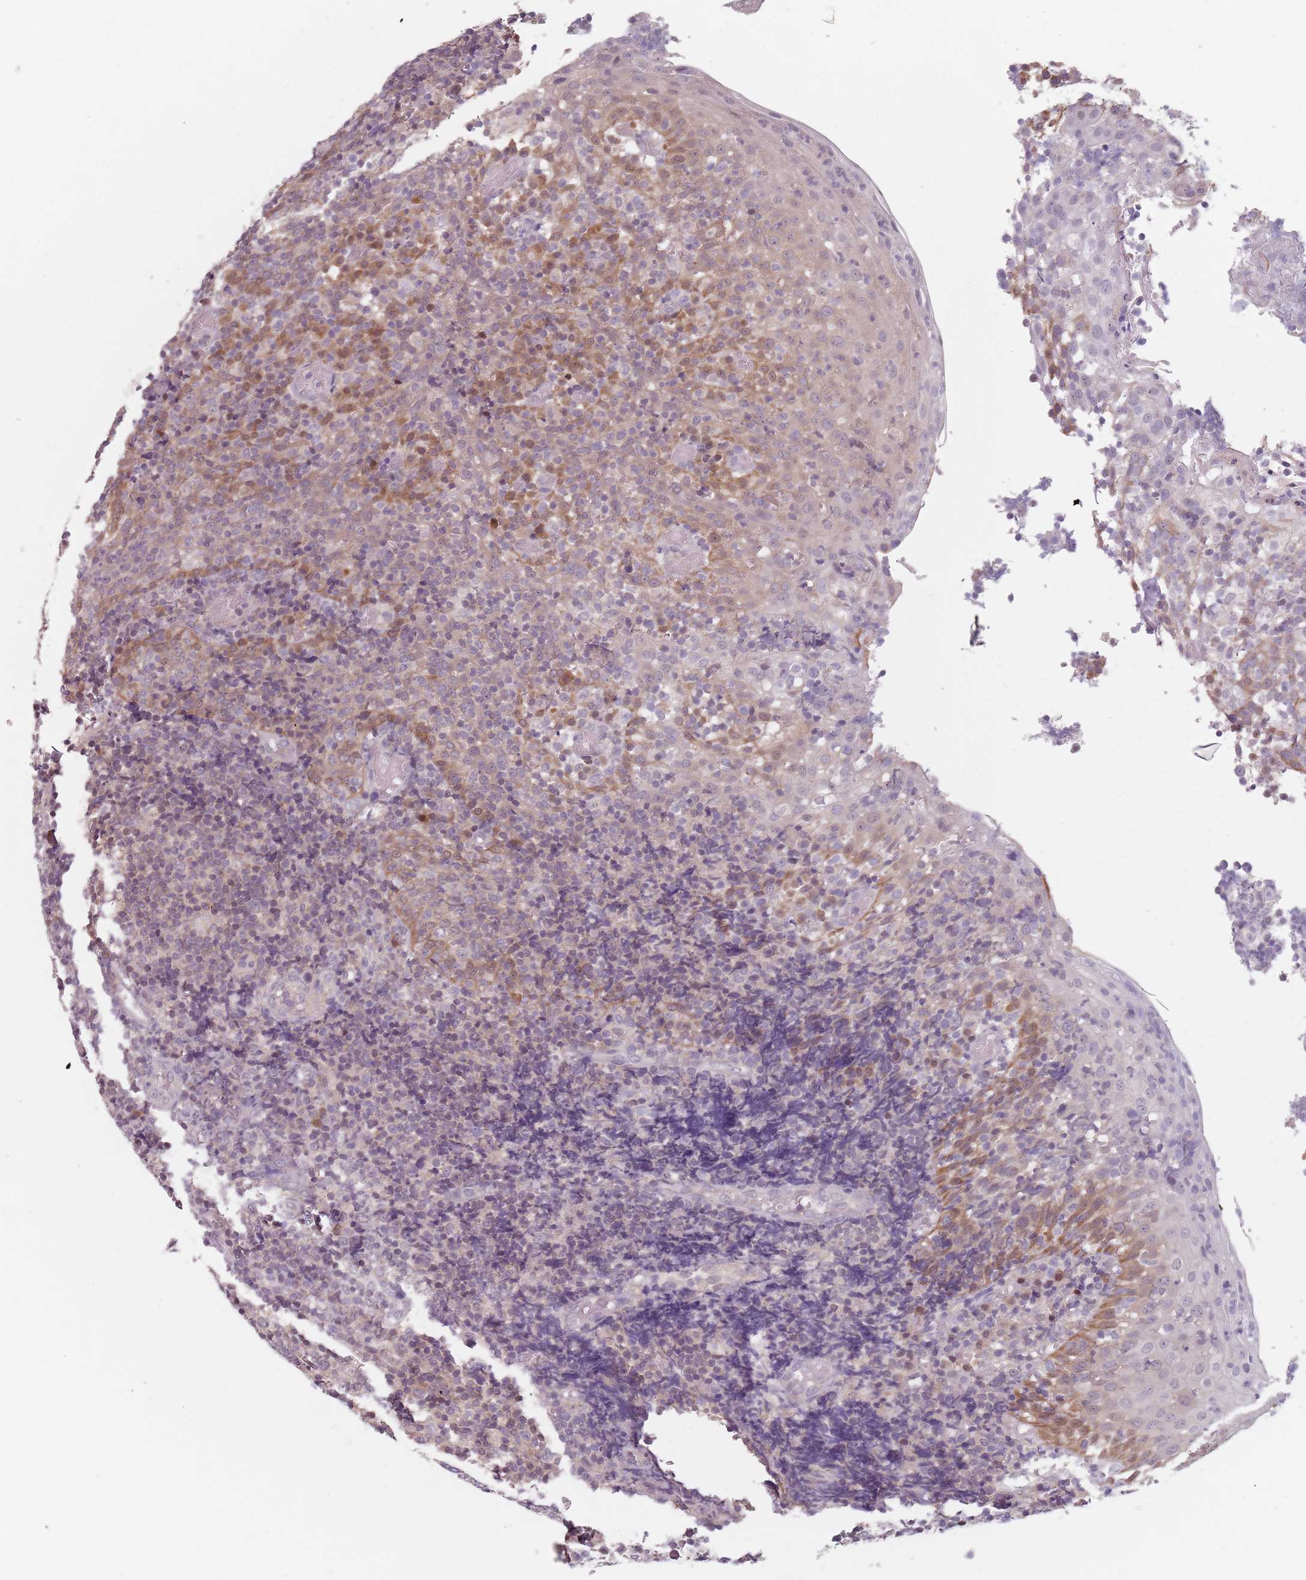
{"staining": {"intensity": "weak", "quantity": "<25%", "location": "cytoplasmic/membranous,nuclear"}, "tissue": "tonsil", "cell_type": "Germinal center cells", "image_type": "normal", "snomed": [{"axis": "morphology", "description": "Normal tissue, NOS"}, {"axis": "topography", "description": "Tonsil"}], "caption": "There is no significant expression in germinal center cells of tonsil.", "gene": "NAXE", "patient": {"sex": "female", "age": 19}}